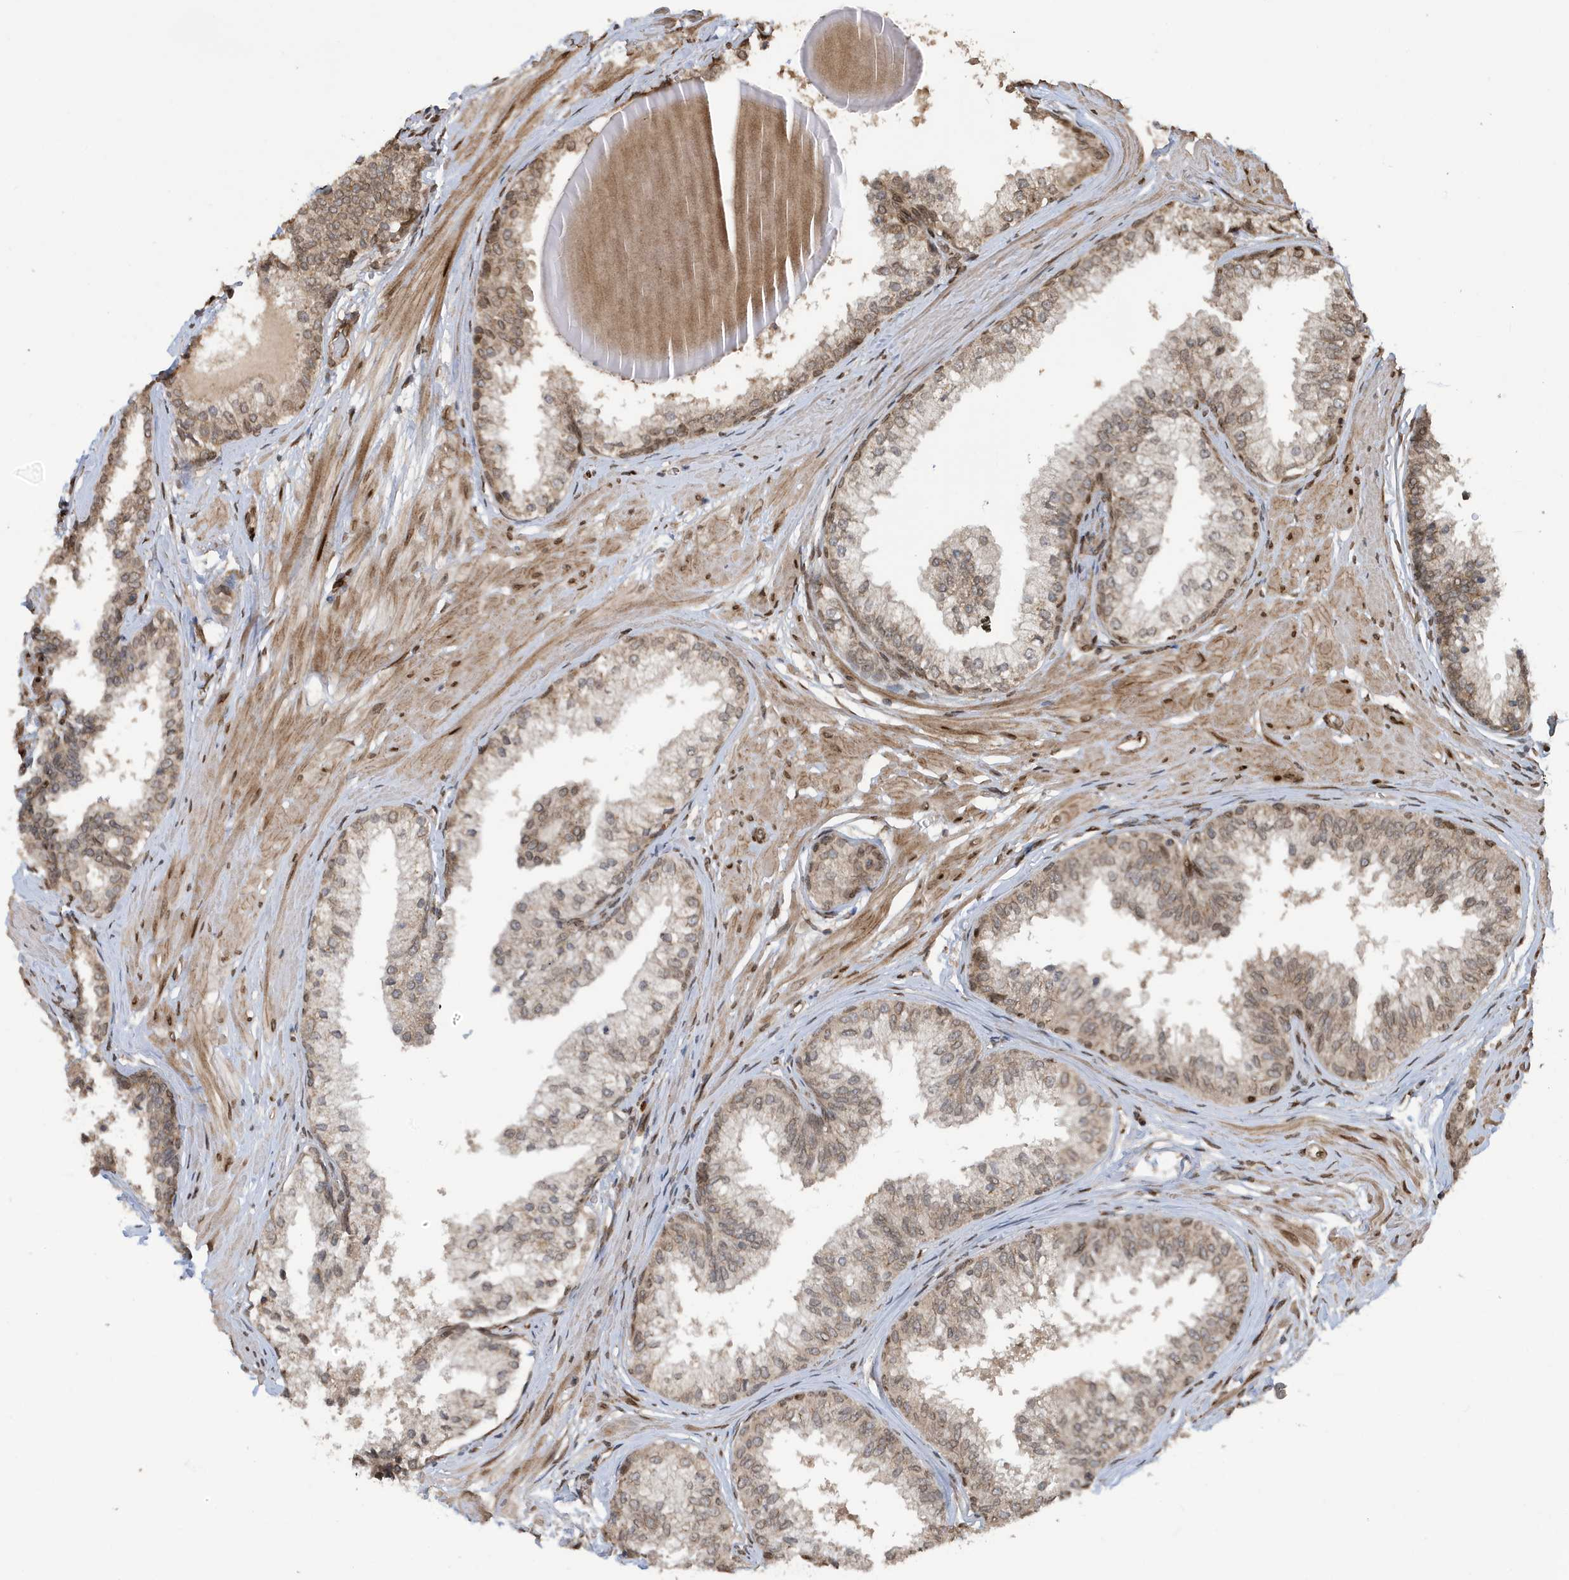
{"staining": {"intensity": "weak", "quantity": ">75%", "location": "cytoplasmic/membranous,nuclear"}, "tissue": "prostate", "cell_type": "Glandular cells", "image_type": "normal", "snomed": [{"axis": "morphology", "description": "Normal tissue, NOS"}, {"axis": "topography", "description": "Prostate"}], "caption": "Protein expression analysis of benign human prostate reveals weak cytoplasmic/membranous,nuclear expression in approximately >75% of glandular cells.", "gene": "DUSP18", "patient": {"sex": "male", "age": 48}}